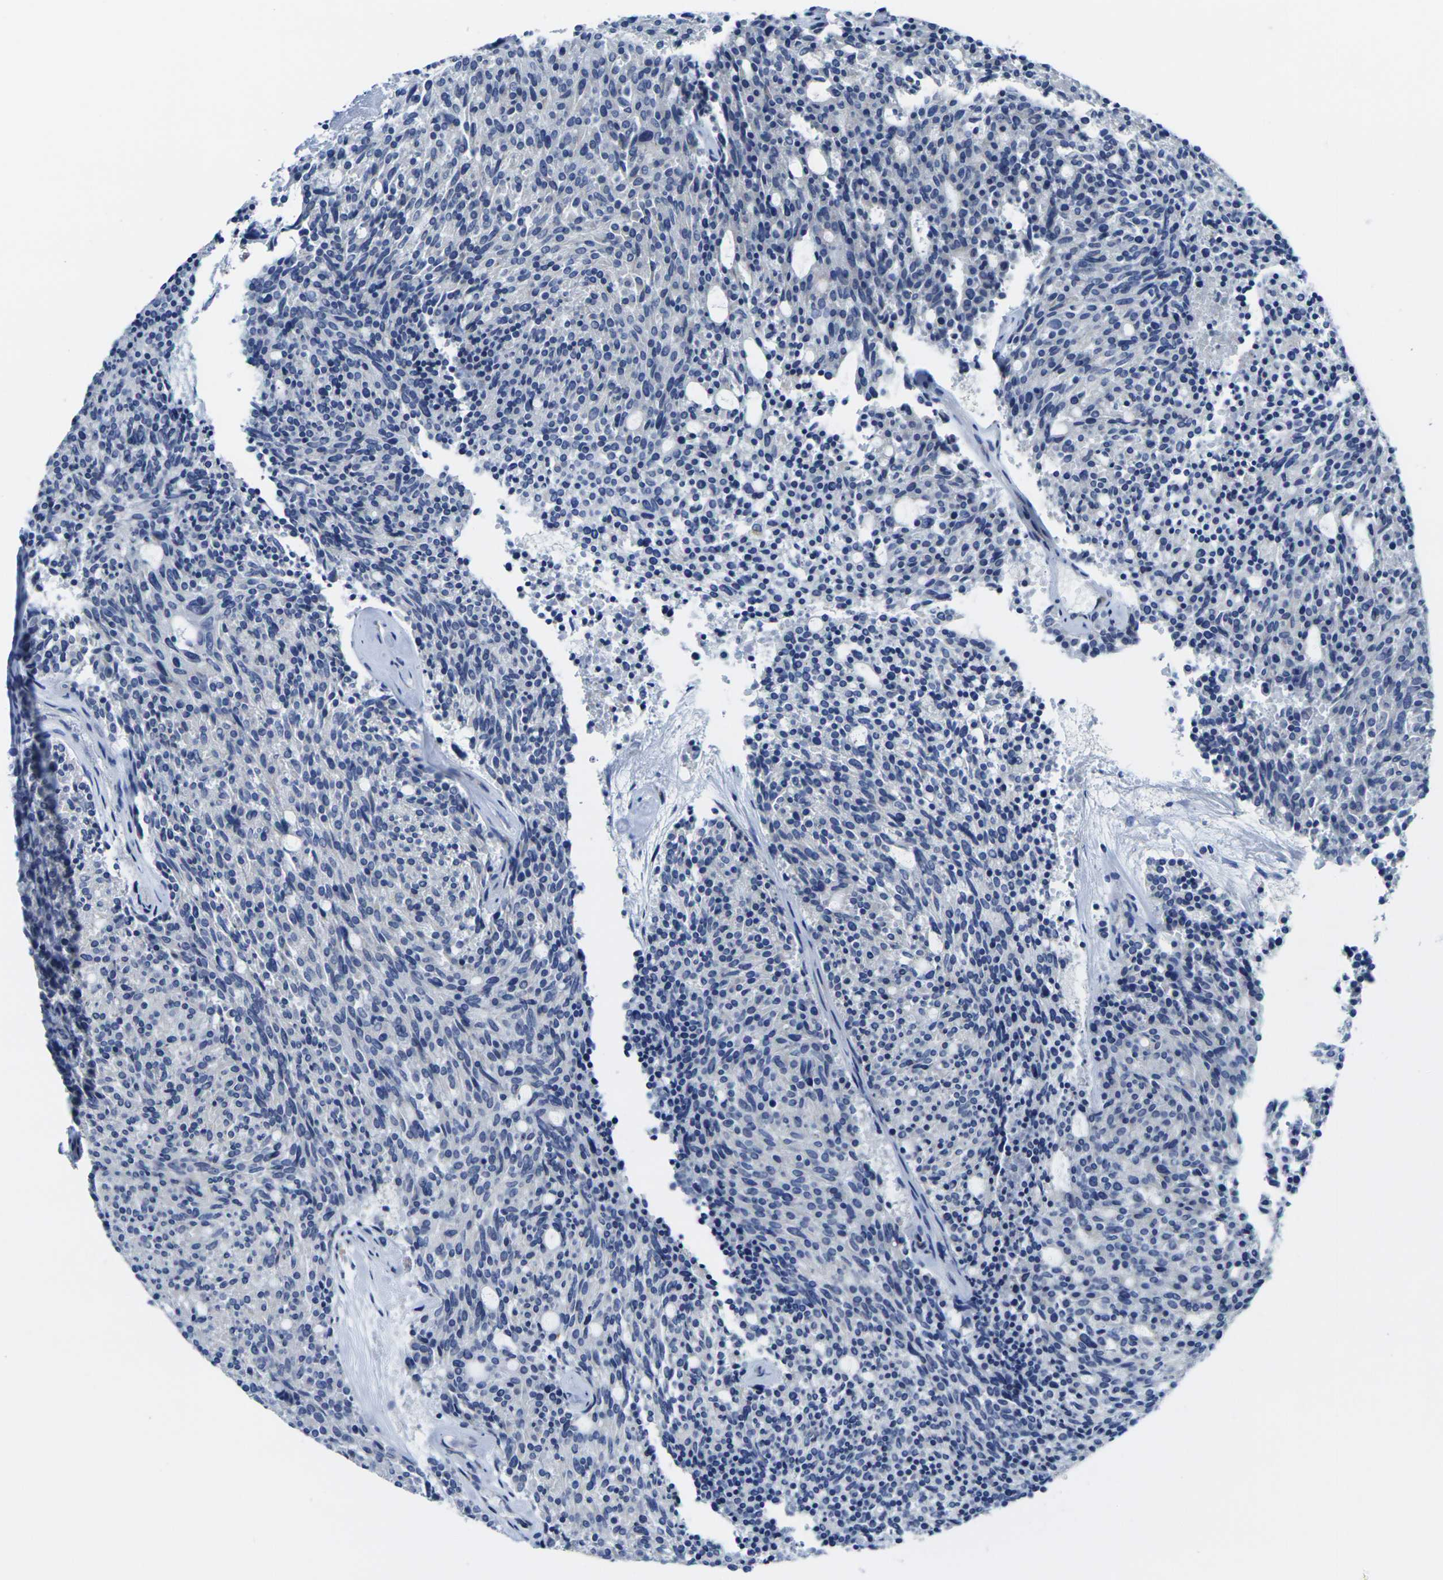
{"staining": {"intensity": "negative", "quantity": "none", "location": "none"}, "tissue": "carcinoid", "cell_type": "Tumor cells", "image_type": "cancer", "snomed": [{"axis": "morphology", "description": "Carcinoid, malignant, NOS"}, {"axis": "topography", "description": "Pancreas"}], "caption": "A high-resolution histopathology image shows immunohistochemistry staining of carcinoid, which displays no significant positivity in tumor cells.", "gene": "CRK", "patient": {"sex": "female", "age": 54}}